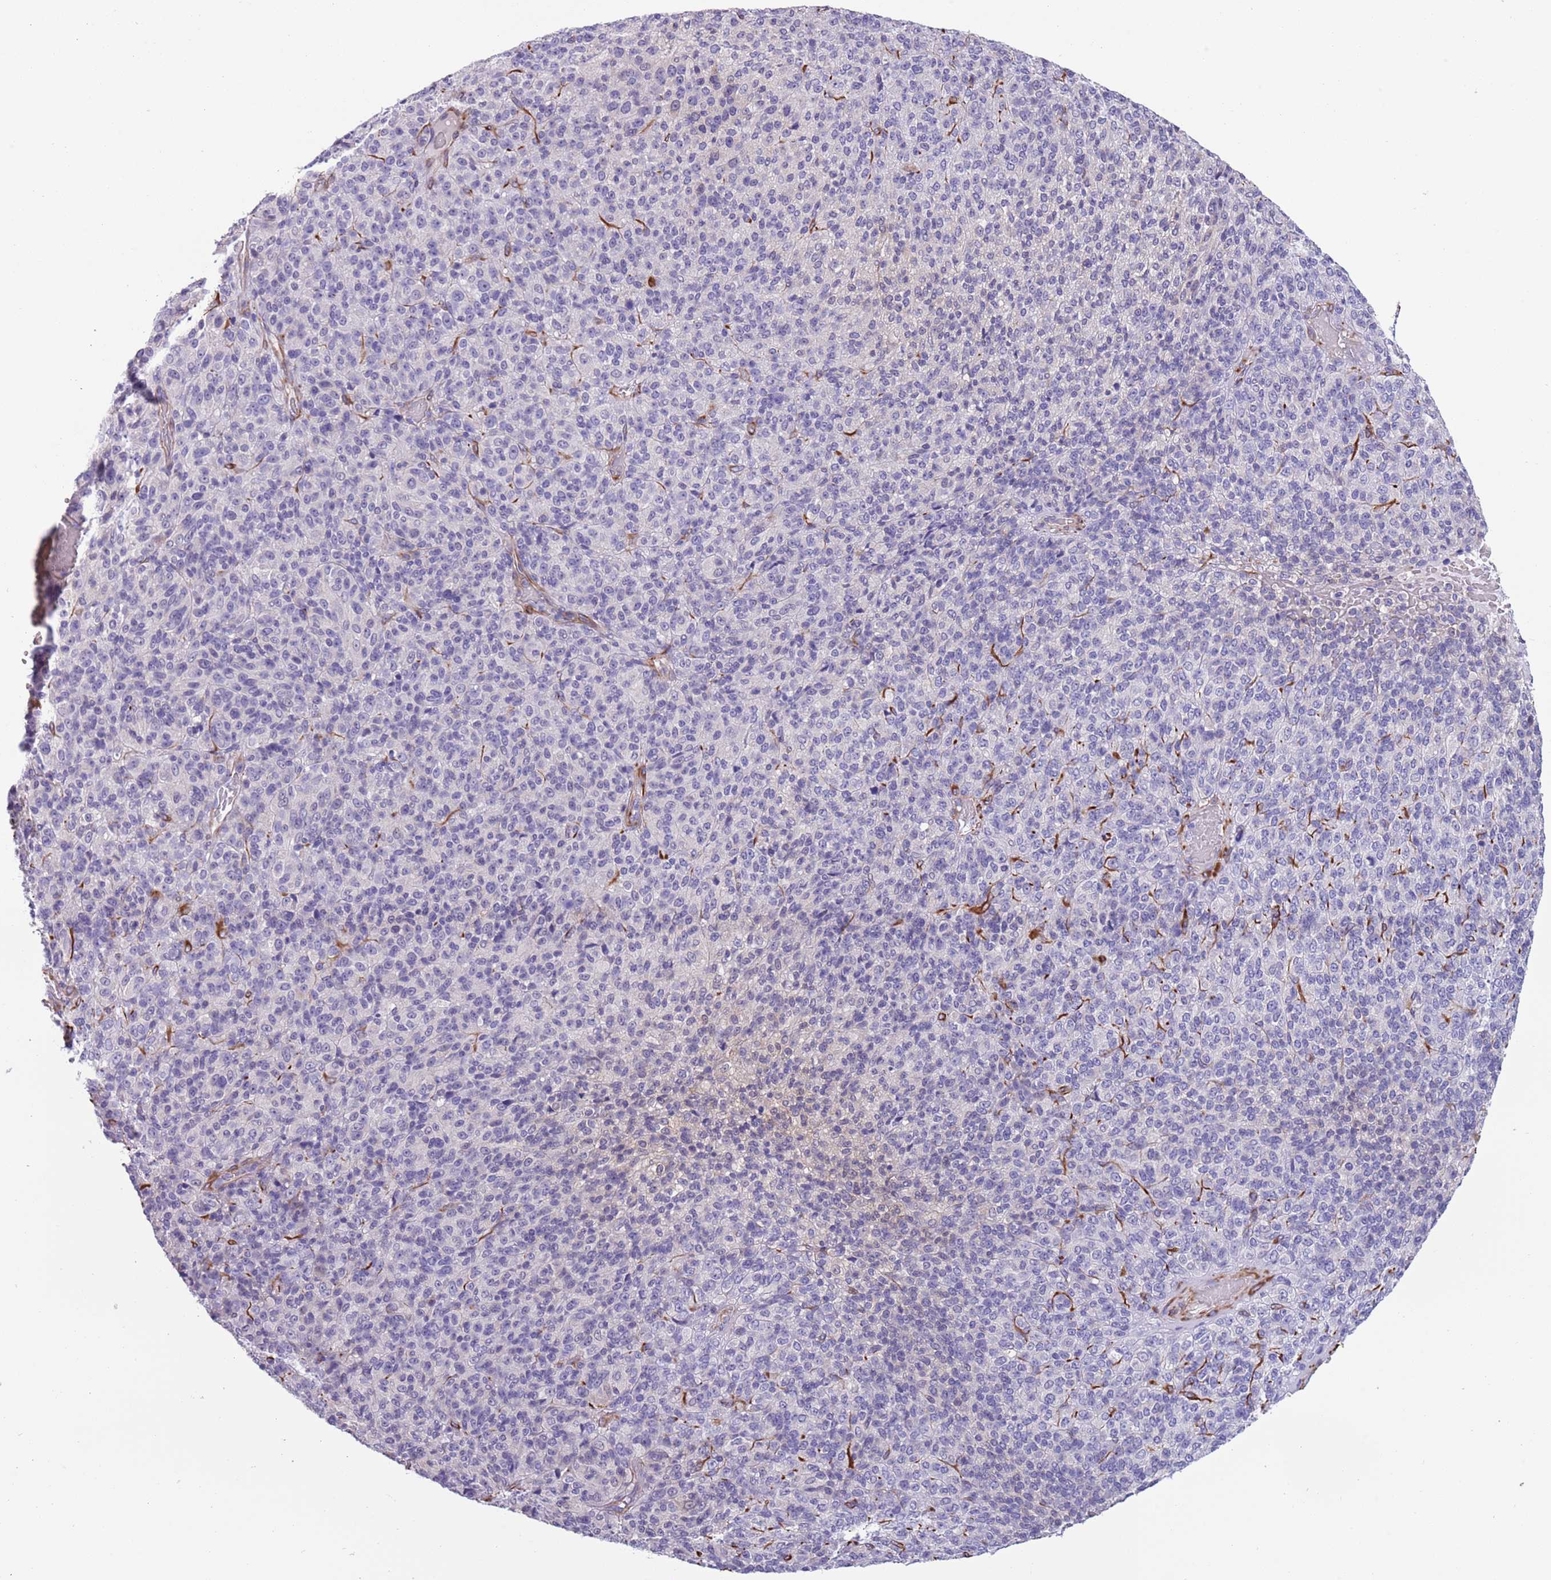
{"staining": {"intensity": "negative", "quantity": "none", "location": "none"}, "tissue": "melanoma", "cell_type": "Tumor cells", "image_type": "cancer", "snomed": [{"axis": "morphology", "description": "Malignant melanoma, Metastatic site"}, {"axis": "topography", "description": "Brain"}], "caption": "Human melanoma stained for a protein using IHC shows no staining in tumor cells.", "gene": "TSGA13", "patient": {"sex": "female", "age": 56}}